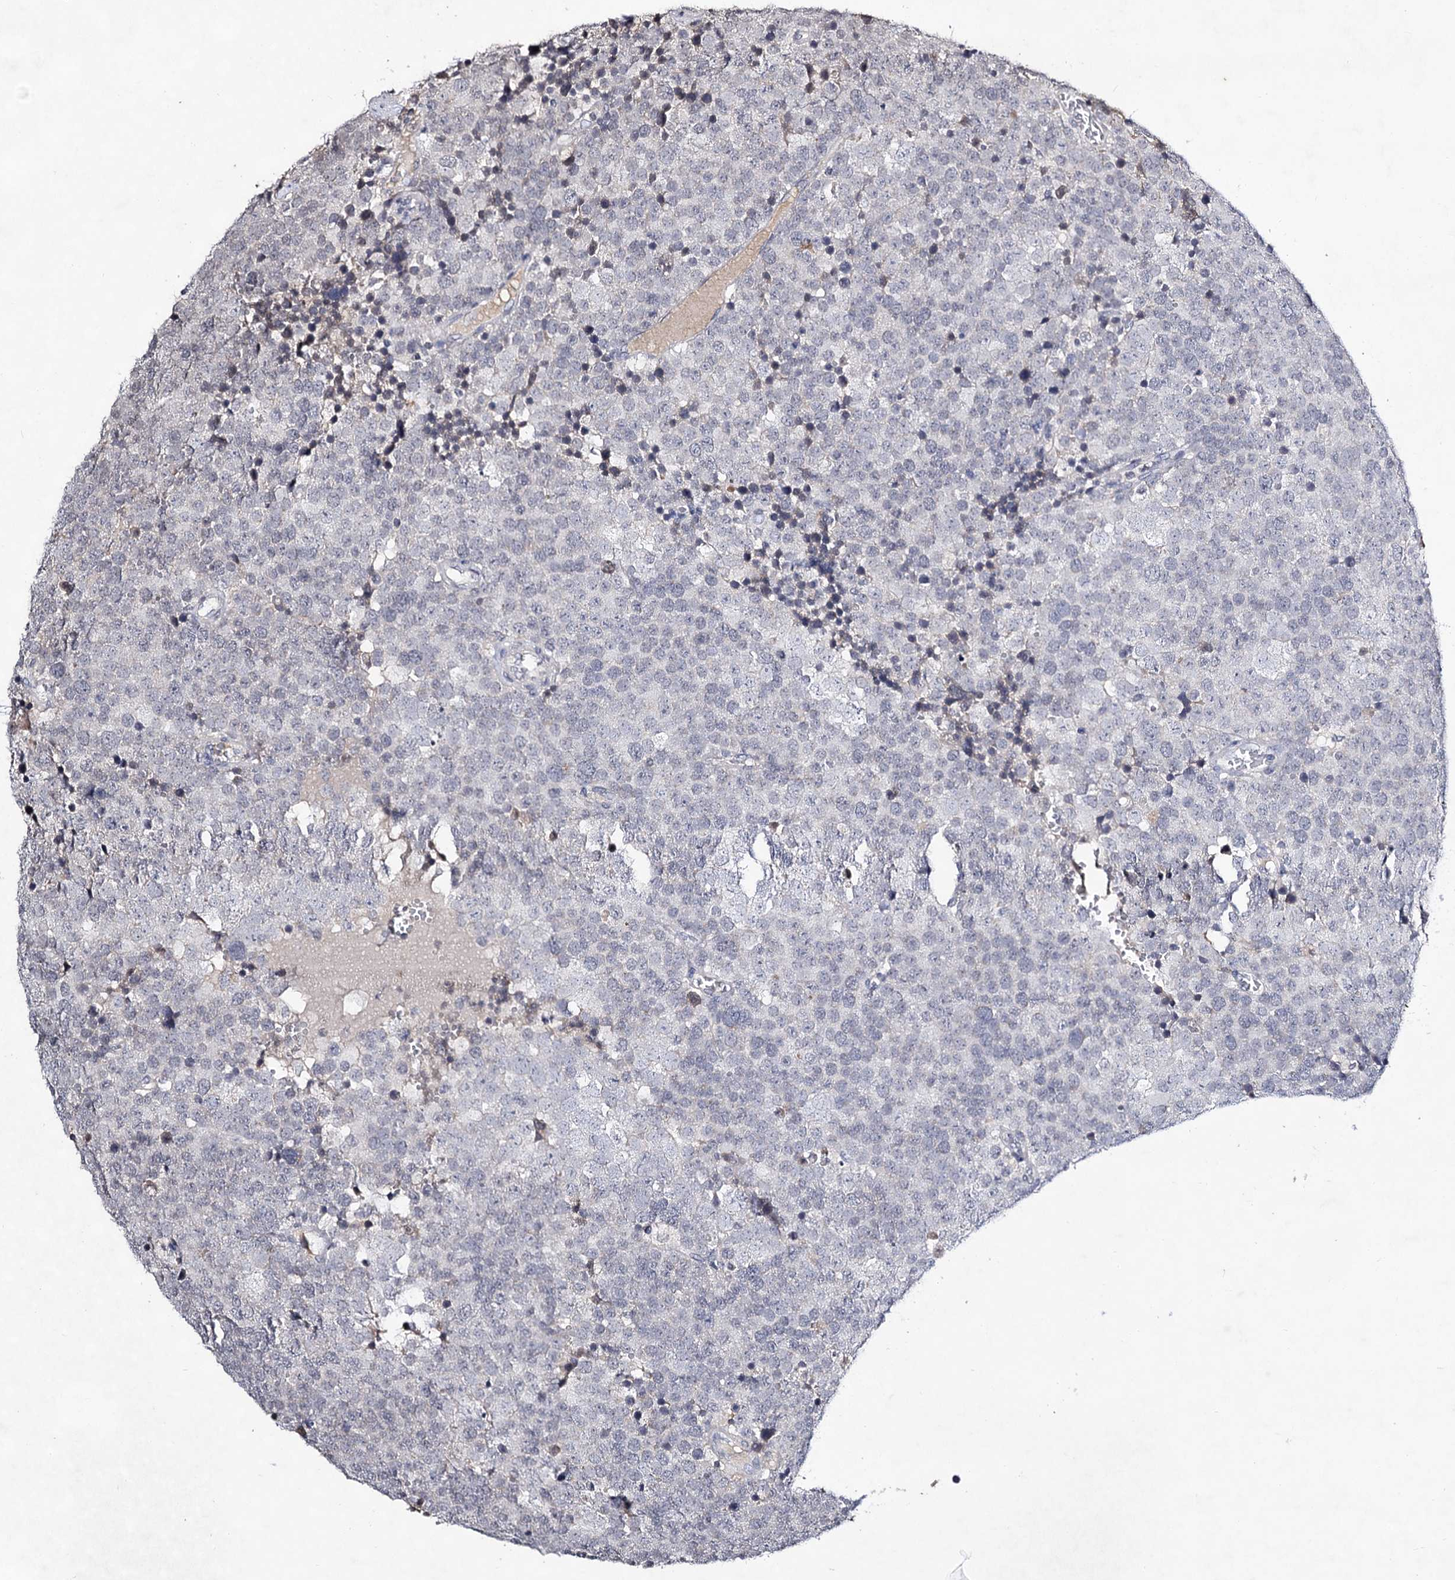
{"staining": {"intensity": "negative", "quantity": "none", "location": "none"}, "tissue": "testis cancer", "cell_type": "Tumor cells", "image_type": "cancer", "snomed": [{"axis": "morphology", "description": "Seminoma, NOS"}, {"axis": "topography", "description": "Testis"}], "caption": "Human testis seminoma stained for a protein using IHC displays no positivity in tumor cells.", "gene": "PLIN1", "patient": {"sex": "male", "age": 71}}